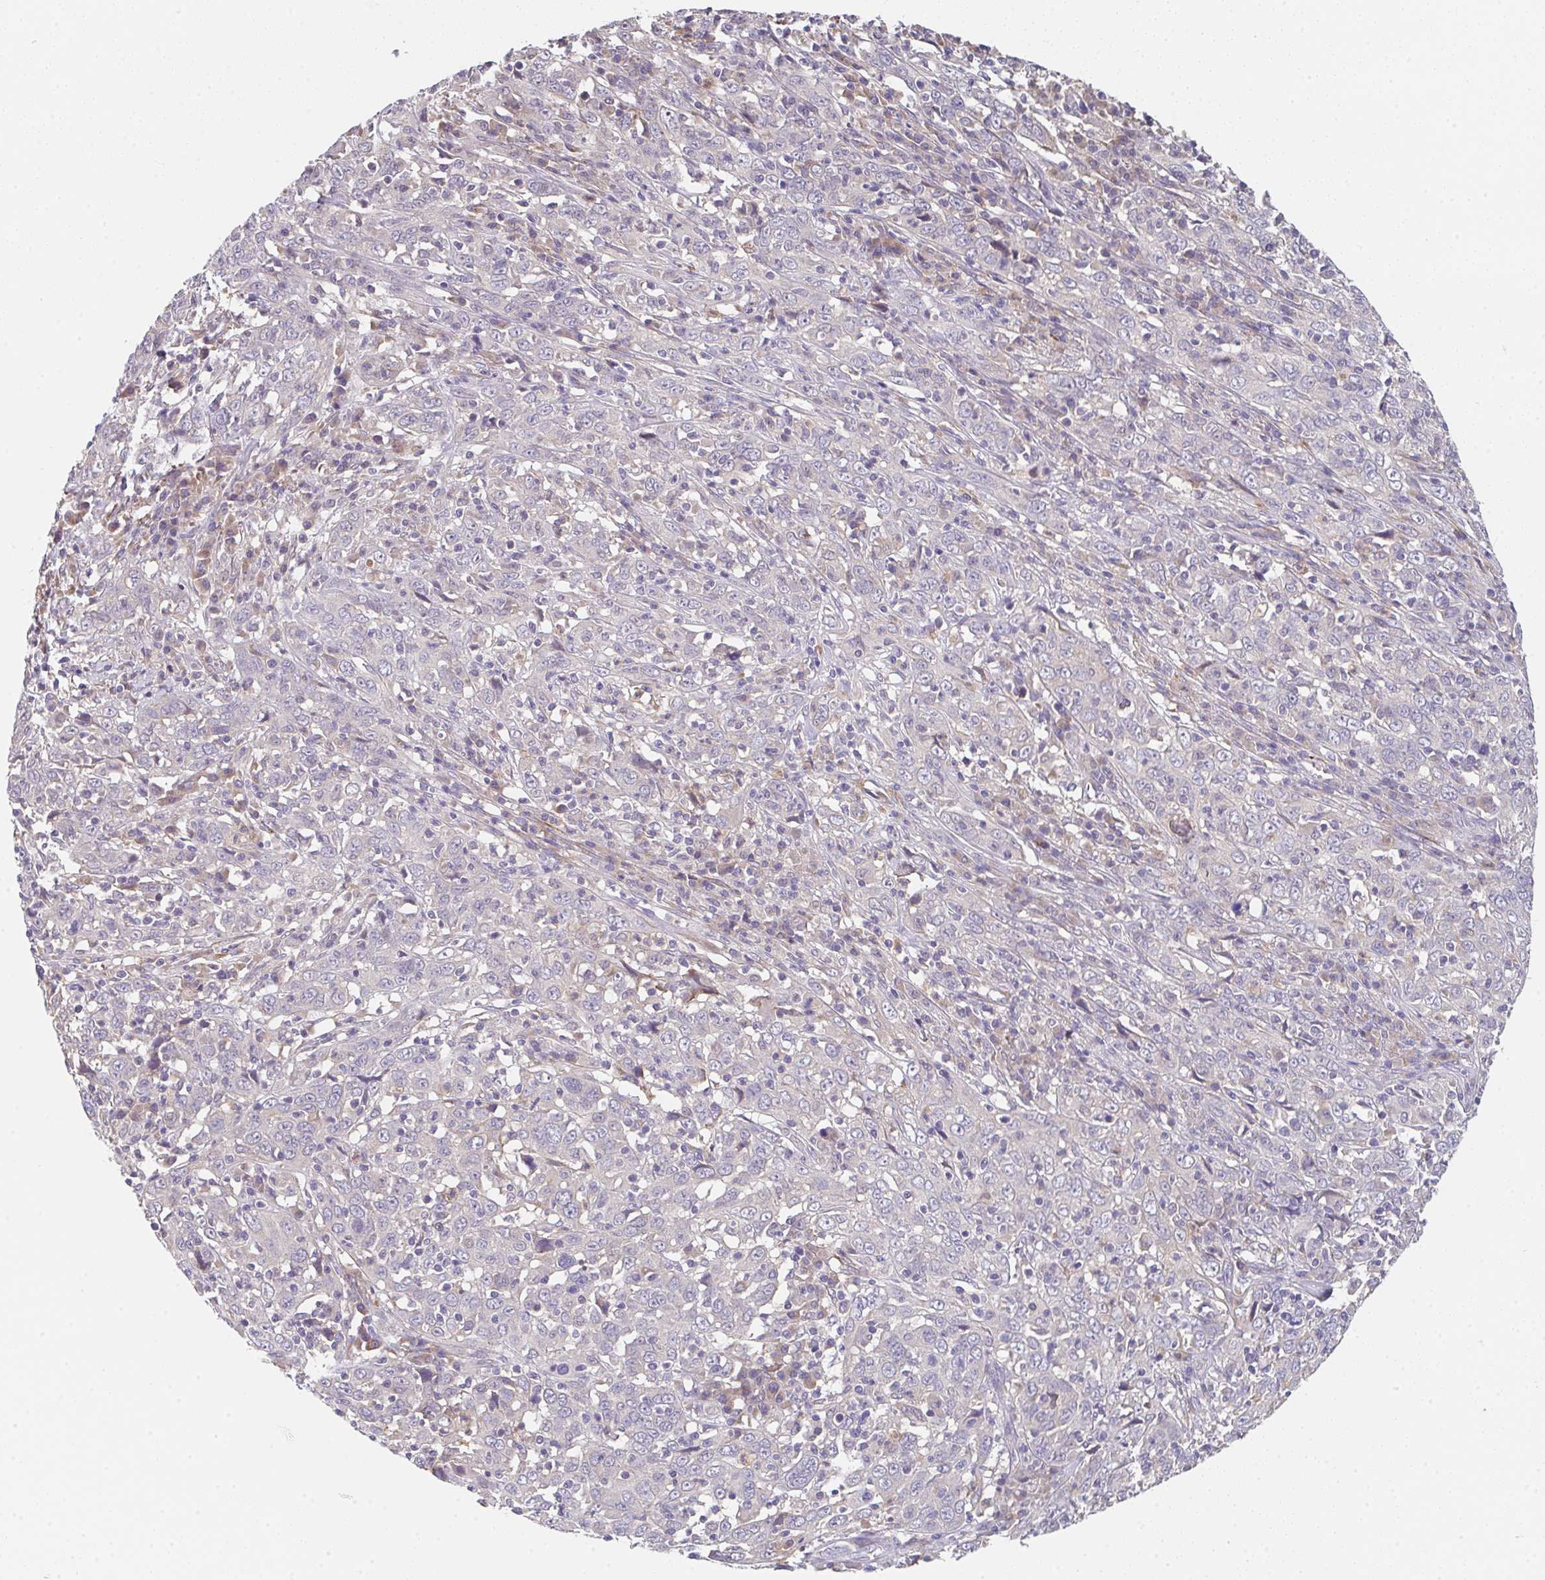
{"staining": {"intensity": "negative", "quantity": "none", "location": "none"}, "tissue": "cervical cancer", "cell_type": "Tumor cells", "image_type": "cancer", "snomed": [{"axis": "morphology", "description": "Squamous cell carcinoma, NOS"}, {"axis": "topography", "description": "Cervix"}], "caption": "Human cervical cancer stained for a protein using immunohistochemistry reveals no expression in tumor cells.", "gene": "TSPAN31", "patient": {"sex": "female", "age": 46}}